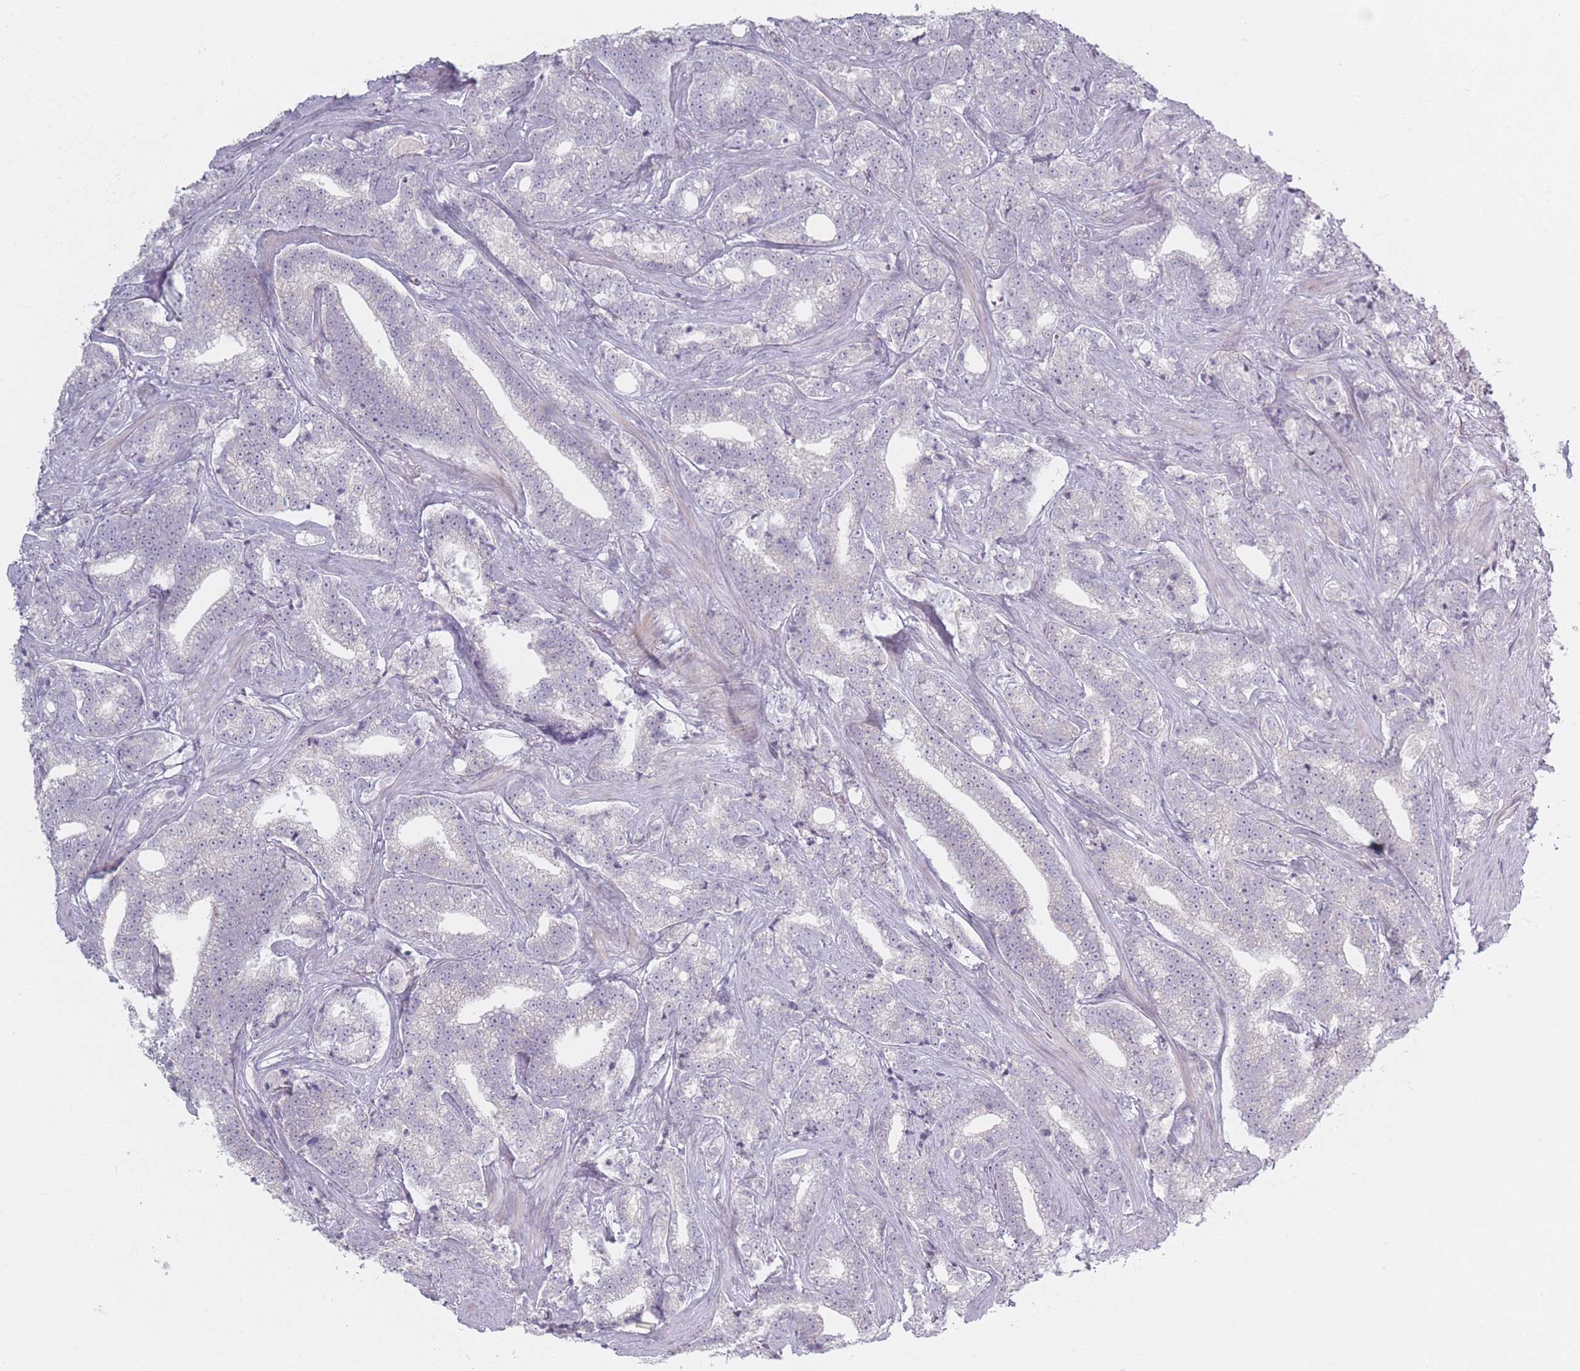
{"staining": {"intensity": "negative", "quantity": "none", "location": "none"}, "tissue": "prostate cancer", "cell_type": "Tumor cells", "image_type": "cancer", "snomed": [{"axis": "morphology", "description": "Adenocarcinoma, High grade"}, {"axis": "topography", "description": "Prostate"}], "caption": "A high-resolution micrograph shows immunohistochemistry staining of prostate cancer, which demonstrates no significant expression in tumor cells.", "gene": "RASL10B", "patient": {"sex": "male", "age": 67}}